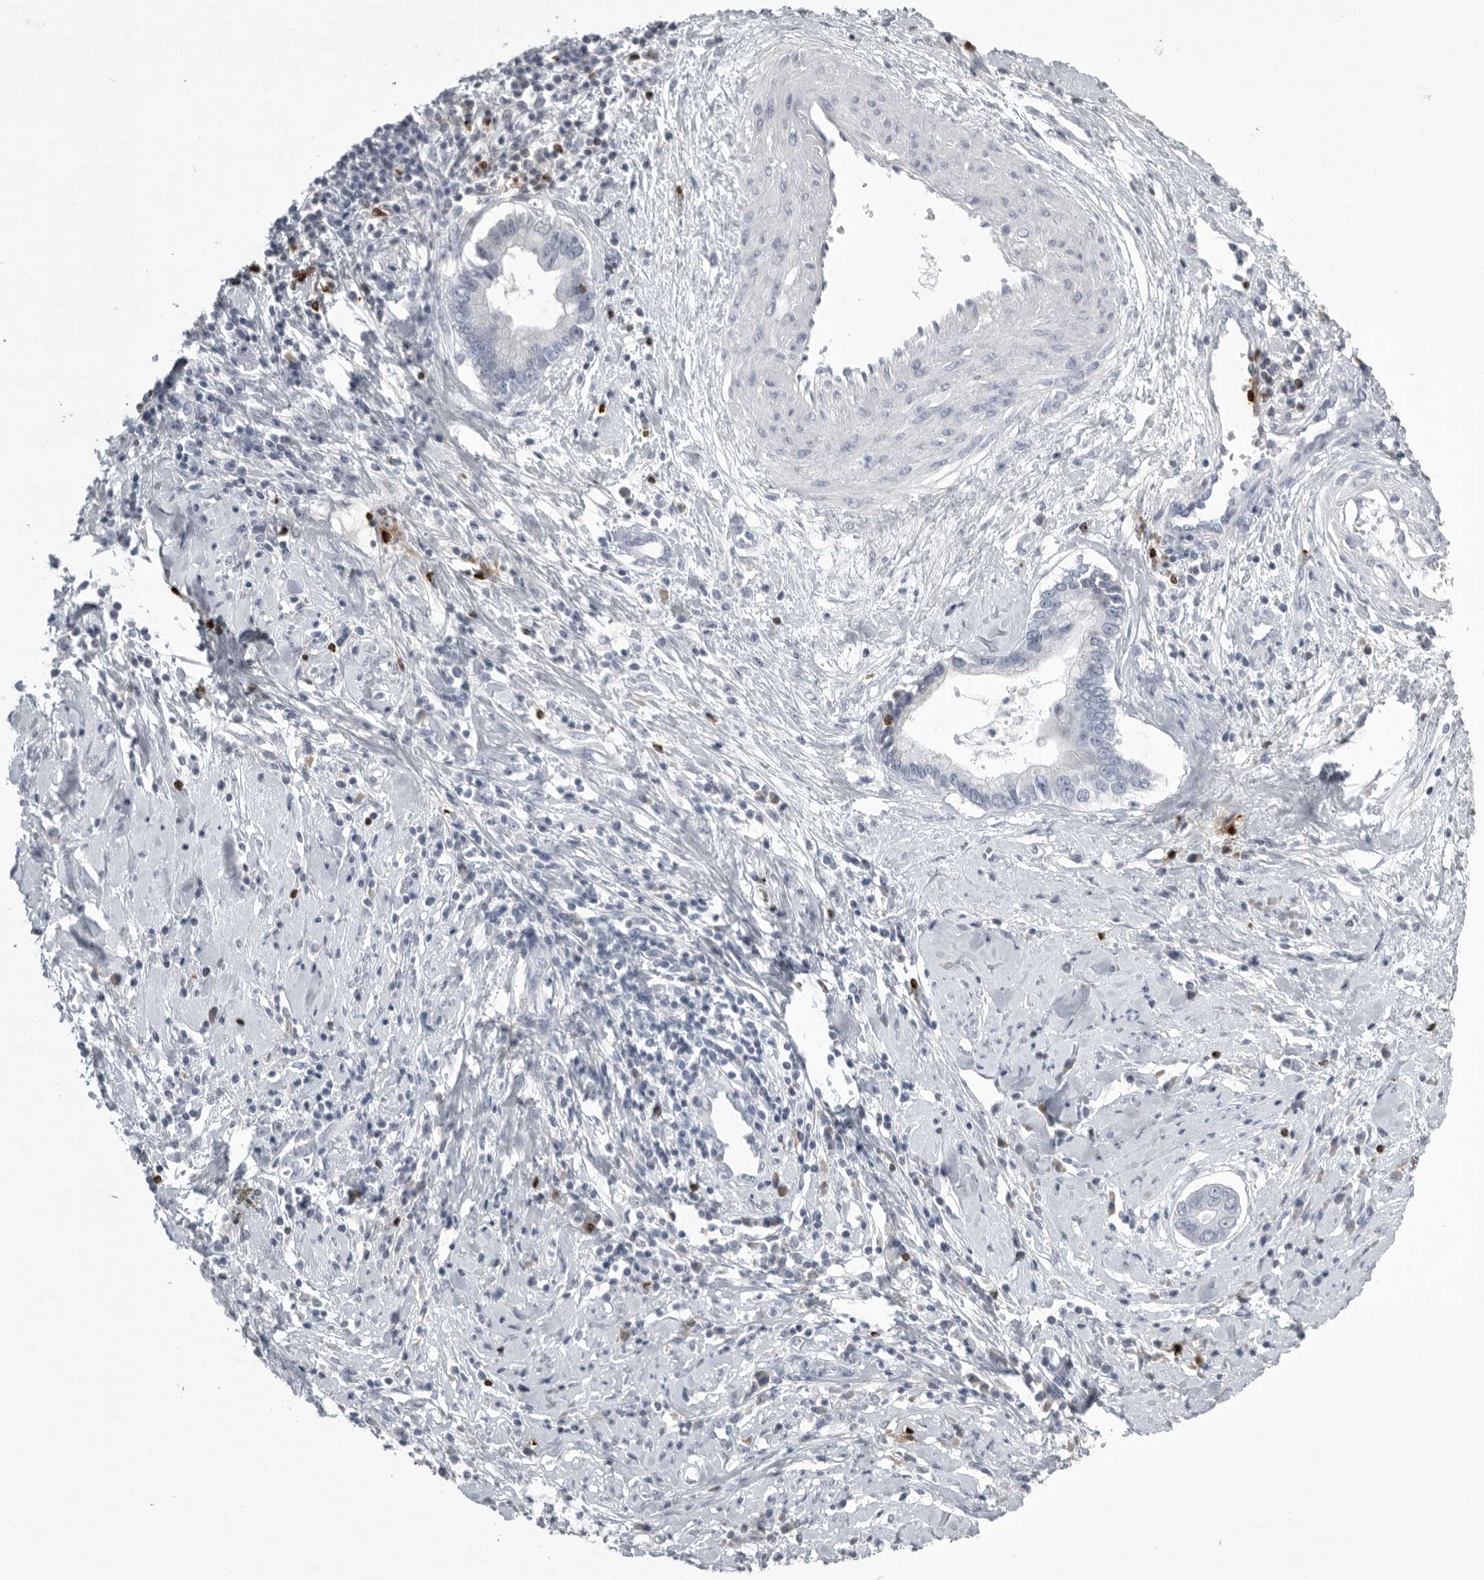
{"staining": {"intensity": "negative", "quantity": "none", "location": "none"}, "tissue": "cervical cancer", "cell_type": "Tumor cells", "image_type": "cancer", "snomed": [{"axis": "morphology", "description": "Adenocarcinoma, NOS"}, {"axis": "topography", "description": "Cervix"}], "caption": "Immunohistochemical staining of cervical cancer (adenocarcinoma) shows no significant positivity in tumor cells.", "gene": "GNLY", "patient": {"sex": "female", "age": 44}}